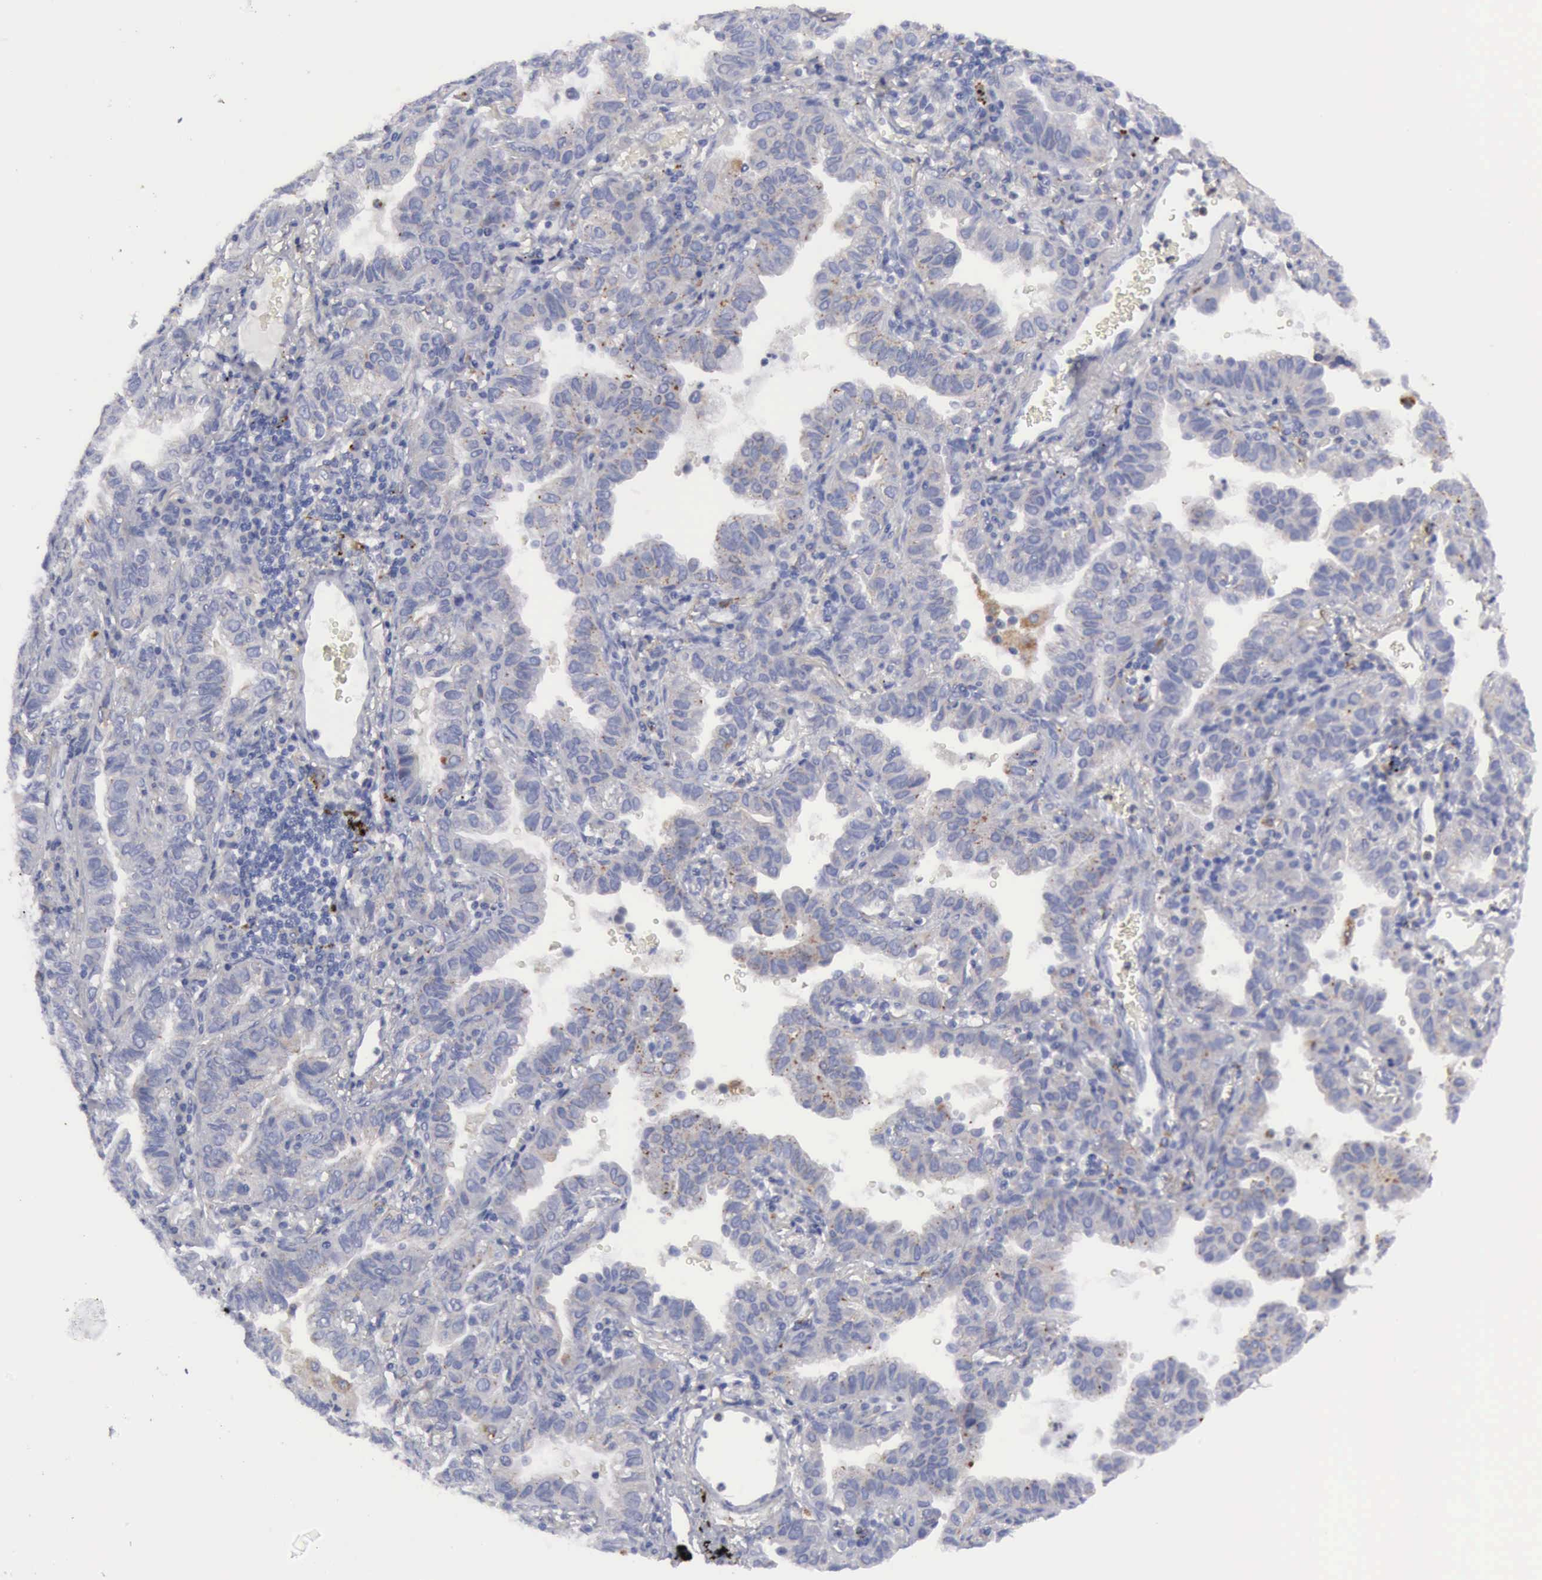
{"staining": {"intensity": "negative", "quantity": "none", "location": "none"}, "tissue": "lung cancer", "cell_type": "Tumor cells", "image_type": "cancer", "snomed": [{"axis": "morphology", "description": "Adenocarcinoma, NOS"}, {"axis": "topography", "description": "Lung"}], "caption": "Immunohistochemistry image of neoplastic tissue: human lung adenocarcinoma stained with DAB (3,3'-diaminobenzidine) exhibits no significant protein staining in tumor cells.", "gene": "CTSS", "patient": {"sex": "female", "age": 50}}